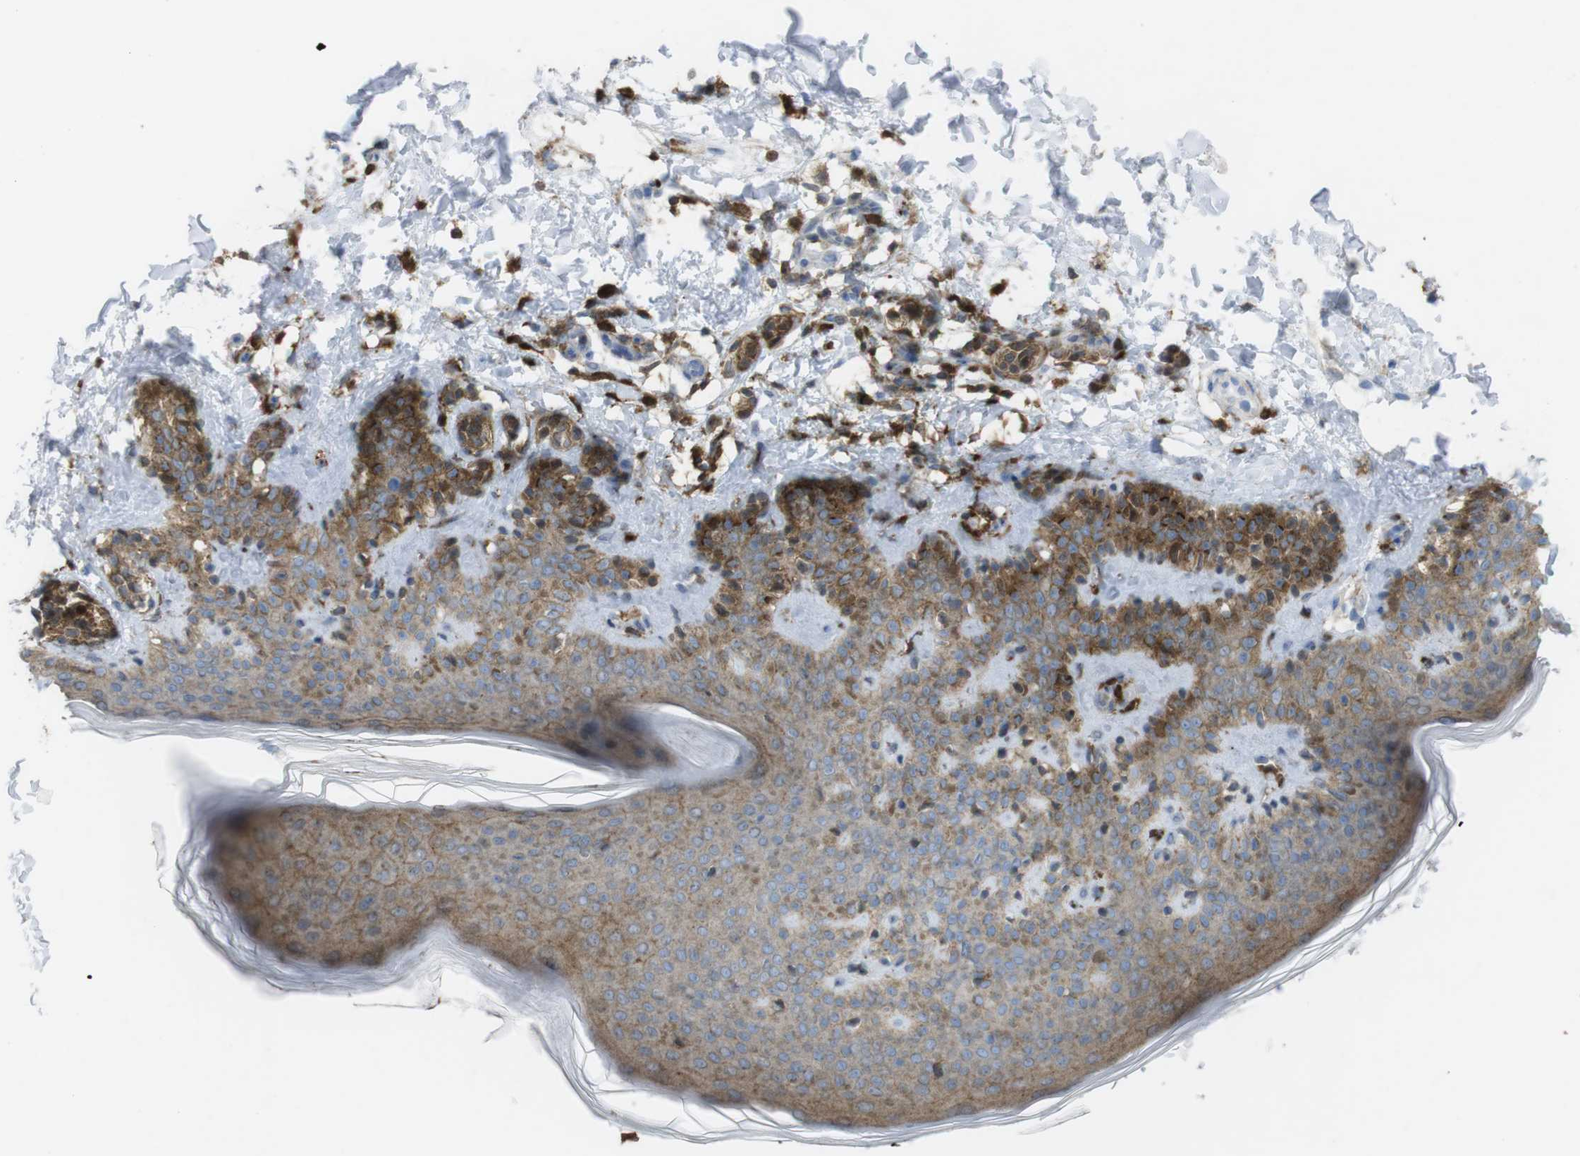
{"staining": {"intensity": "moderate", "quantity": ">75%", "location": "cytoplasmic/membranous"}, "tissue": "skin", "cell_type": "Fibroblasts", "image_type": "normal", "snomed": [{"axis": "morphology", "description": "Normal tissue, NOS"}, {"axis": "topography", "description": "Skin"}], "caption": "Immunohistochemistry (IHC) image of normal skin: skin stained using immunohistochemistry displays medium levels of moderate protein expression localized specifically in the cytoplasmic/membranous of fibroblasts, appearing as a cytoplasmic/membranous brown color.", "gene": "PRKCD", "patient": {"sex": "male", "age": 16}}